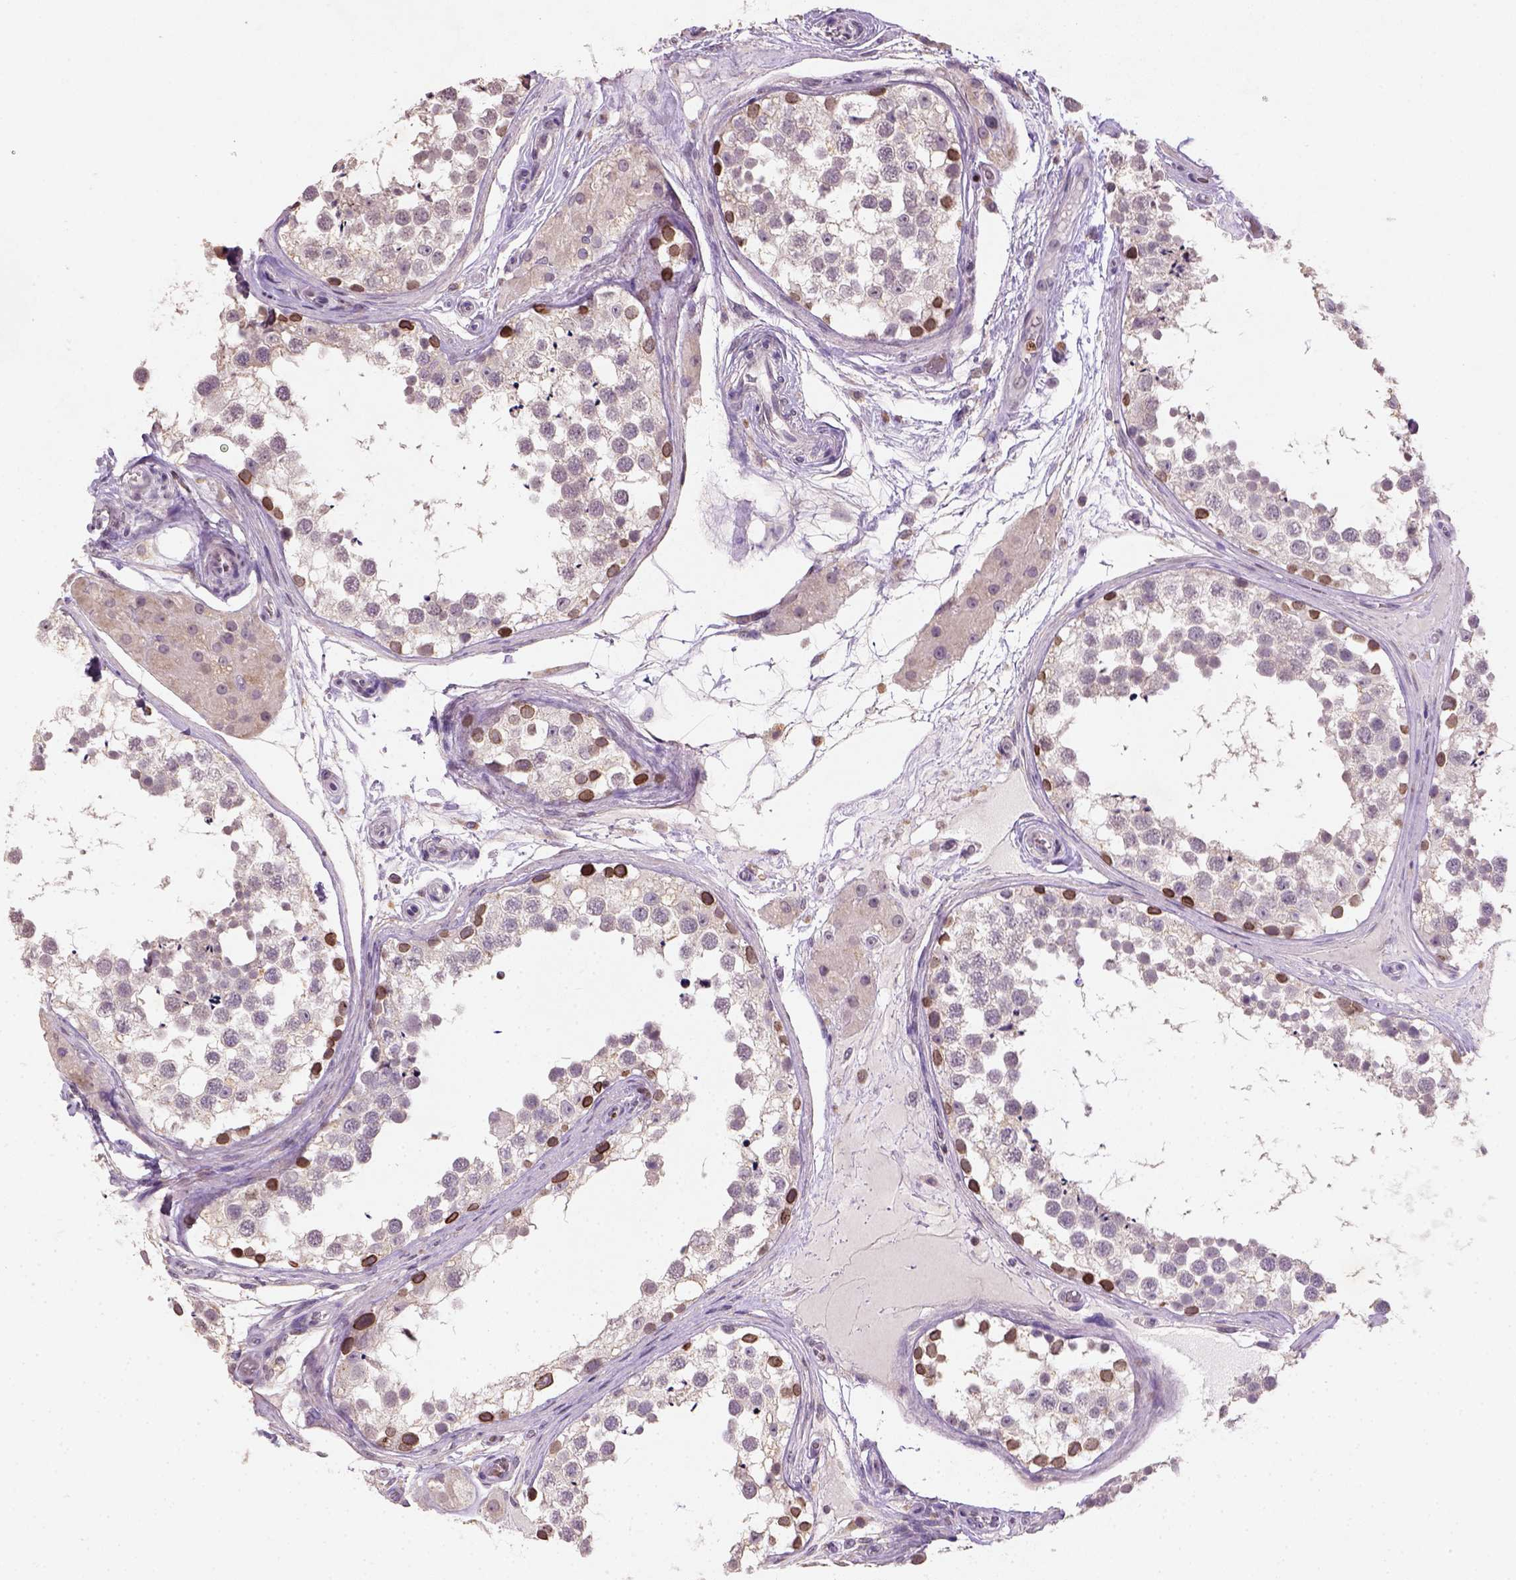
{"staining": {"intensity": "strong", "quantity": "<25%", "location": "cytoplasmic/membranous,nuclear"}, "tissue": "testis", "cell_type": "Cells in seminiferous ducts", "image_type": "normal", "snomed": [{"axis": "morphology", "description": "Normal tissue, NOS"}, {"axis": "morphology", "description": "Seminoma, NOS"}, {"axis": "topography", "description": "Testis"}], "caption": "IHC histopathology image of benign testis stained for a protein (brown), which displays medium levels of strong cytoplasmic/membranous,nuclear positivity in about <25% of cells in seminiferous ducts.", "gene": "NUDT3", "patient": {"sex": "male", "age": 65}}